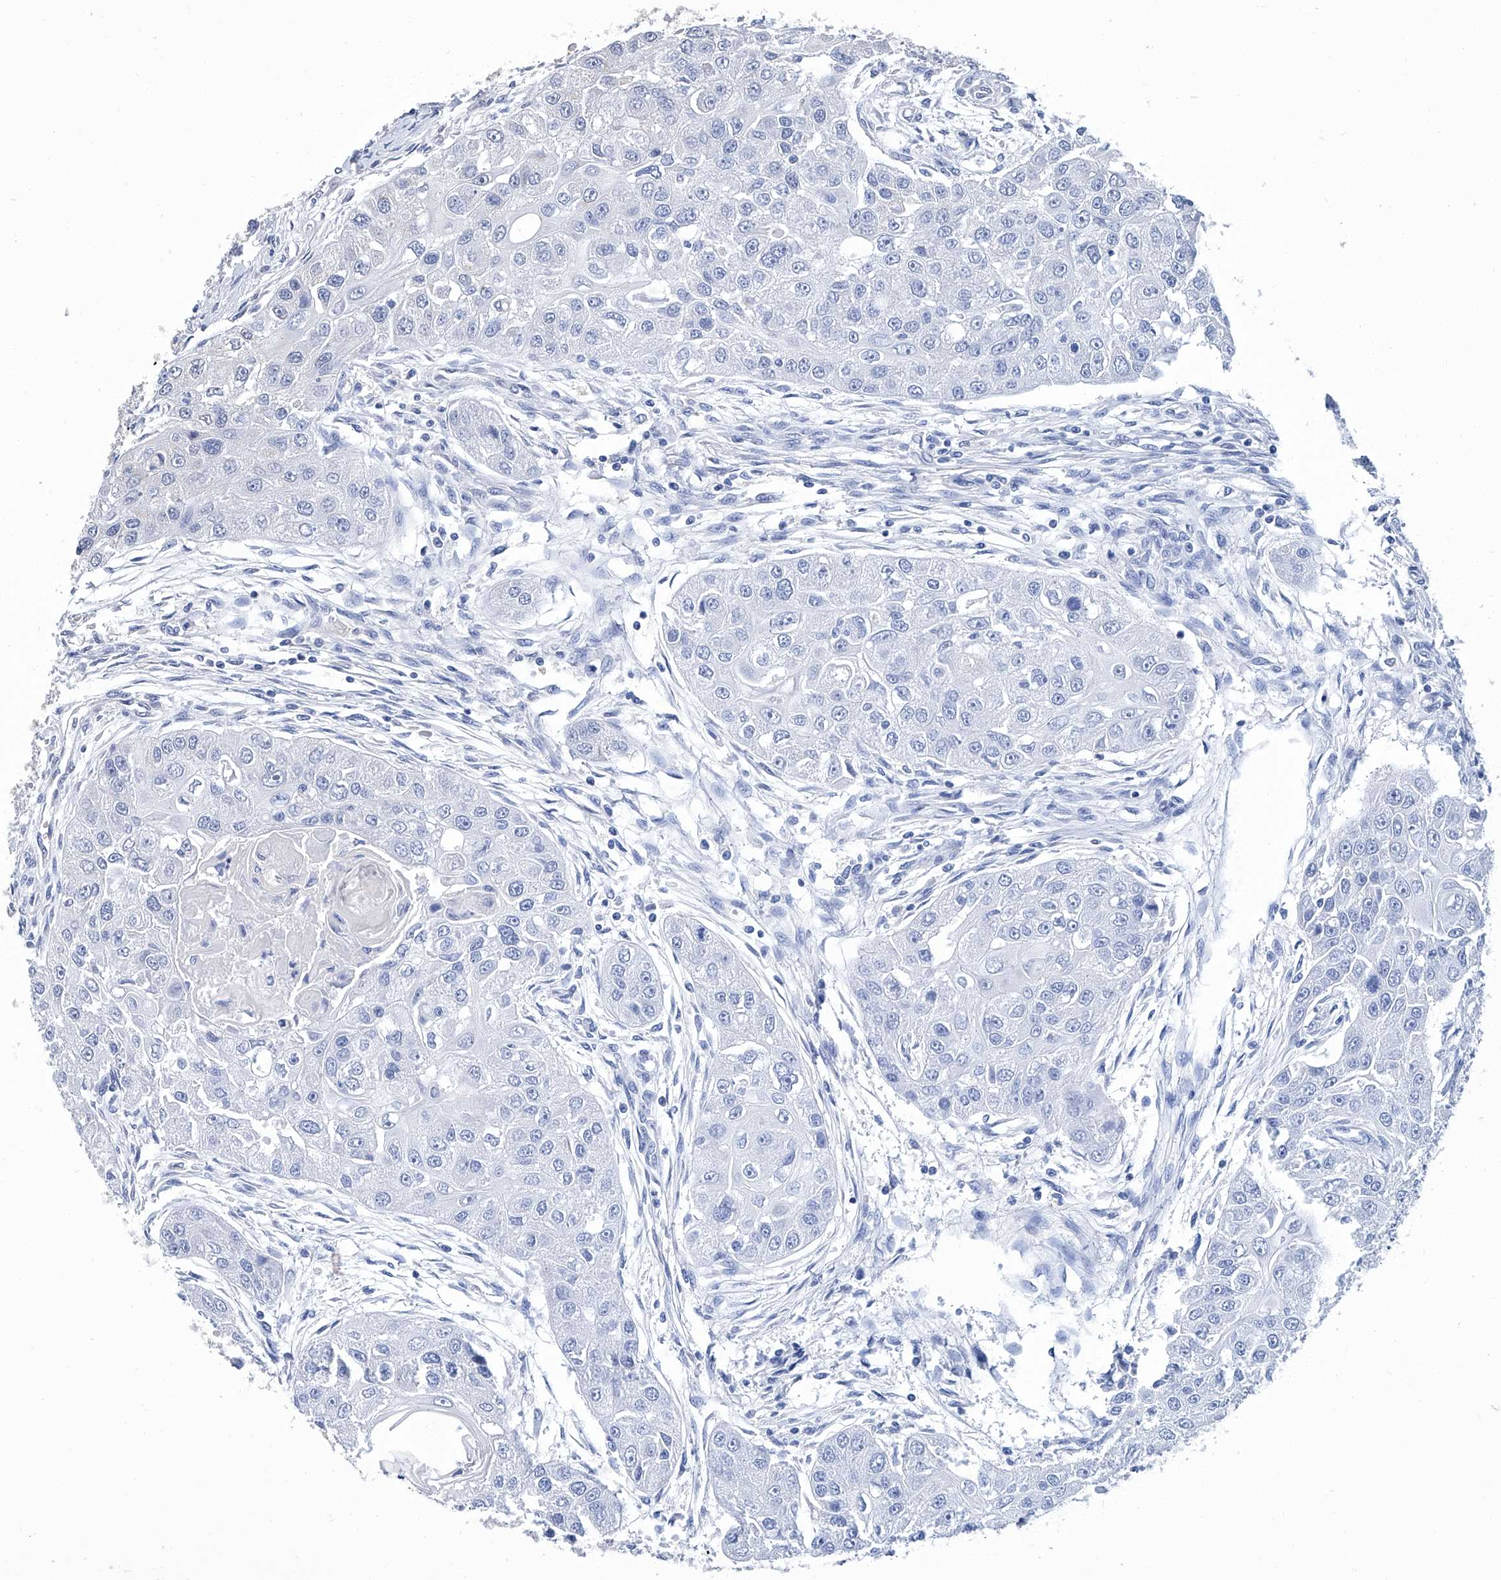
{"staining": {"intensity": "negative", "quantity": "none", "location": "none"}, "tissue": "head and neck cancer", "cell_type": "Tumor cells", "image_type": "cancer", "snomed": [{"axis": "morphology", "description": "Normal tissue, NOS"}, {"axis": "morphology", "description": "Squamous cell carcinoma, NOS"}, {"axis": "topography", "description": "Skeletal muscle"}, {"axis": "topography", "description": "Head-Neck"}], "caption": "Tumor cells are negative for protein expression in human head and neck cancer (squamous cell carcinoma).", "gene": "GPT", "patient": {"sex": "male", "age": 51}}